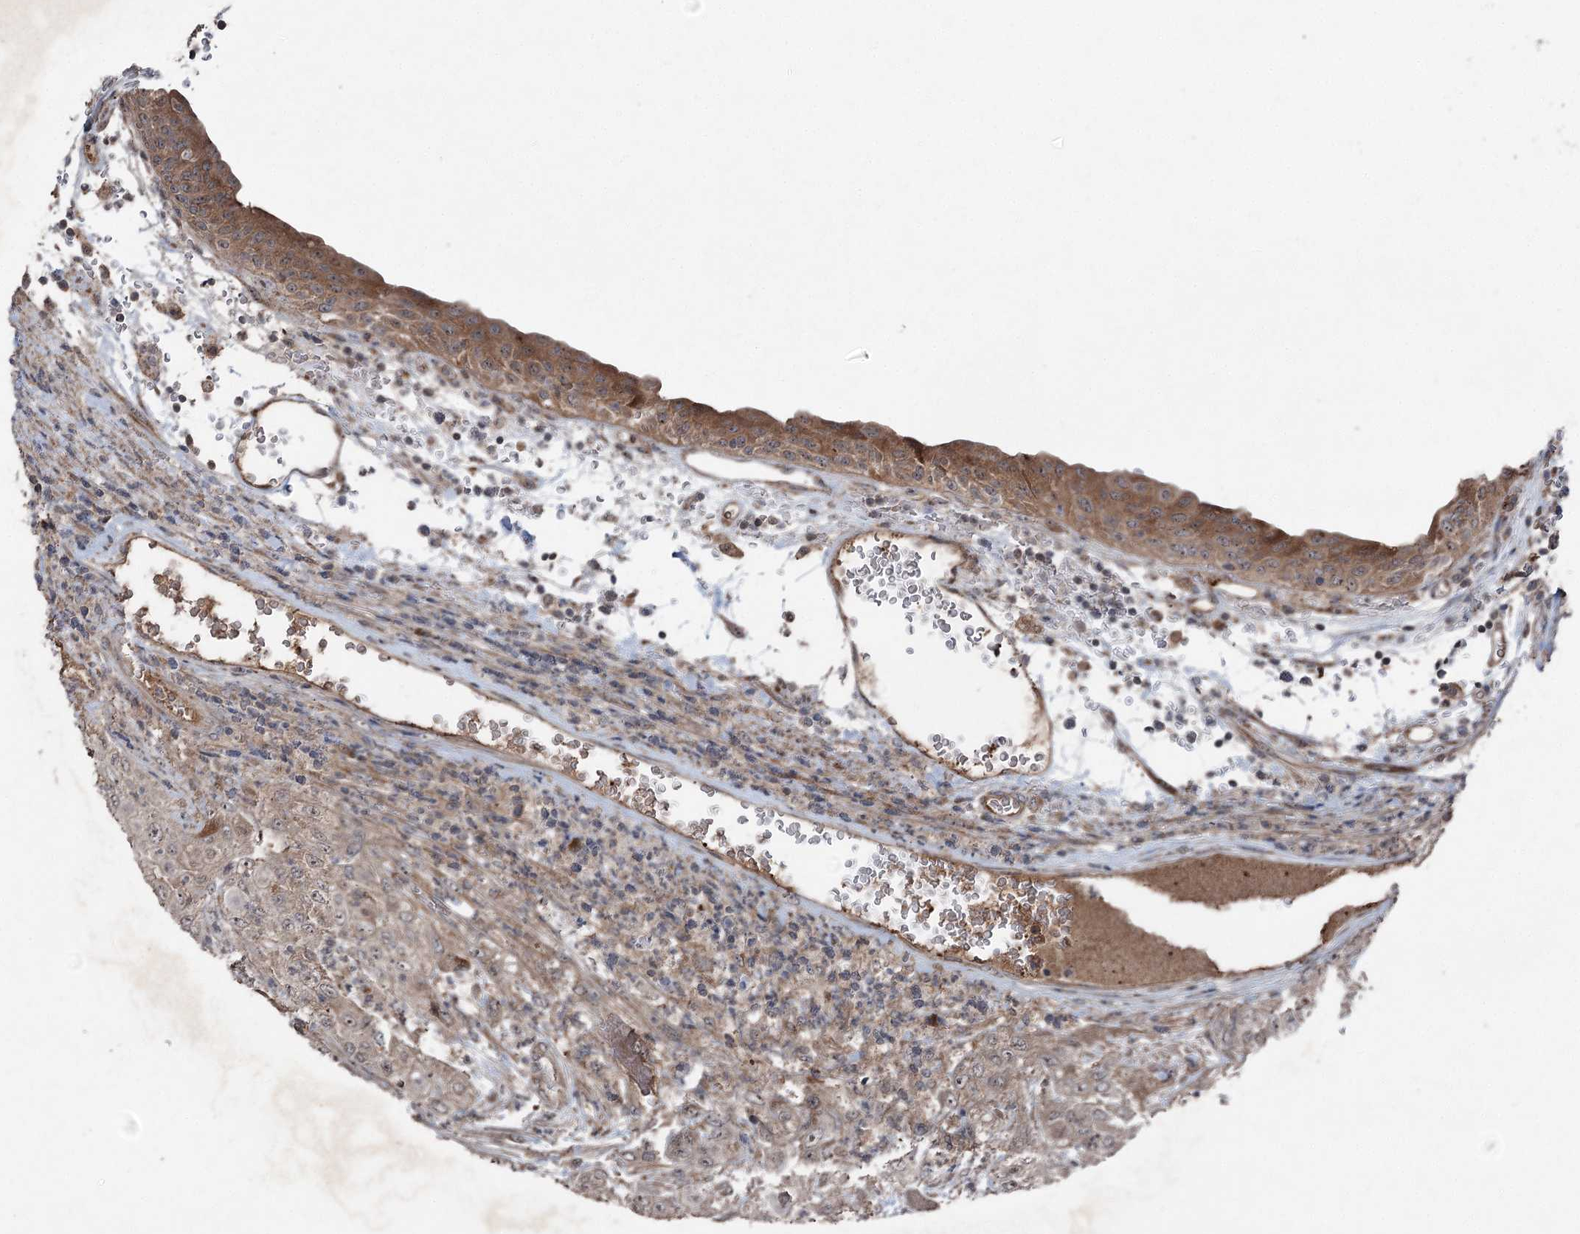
{"staining": {"intensity": "weak", "quantity": "25%-75%", "location": "cytoplasmic/membranous"}, "tissue": "urothelial cancer", "cell_type": "Tumor cells", "image_type": "cancer", "snomed": [{"axis": "morphology", "description": "Urothelial carcinoma, High grade"}, {"axis": "topography", "description": "Urinary bladder"}], "caption": "This image reveals IHC staining of human high-grade urothelial carcinoma, with low weak cytoplasmic/membranous positivity in about 25%-75% of tumor cells.", "gene": "MAPK8IP2", "patient": {"sex": "female", "age": 79}}